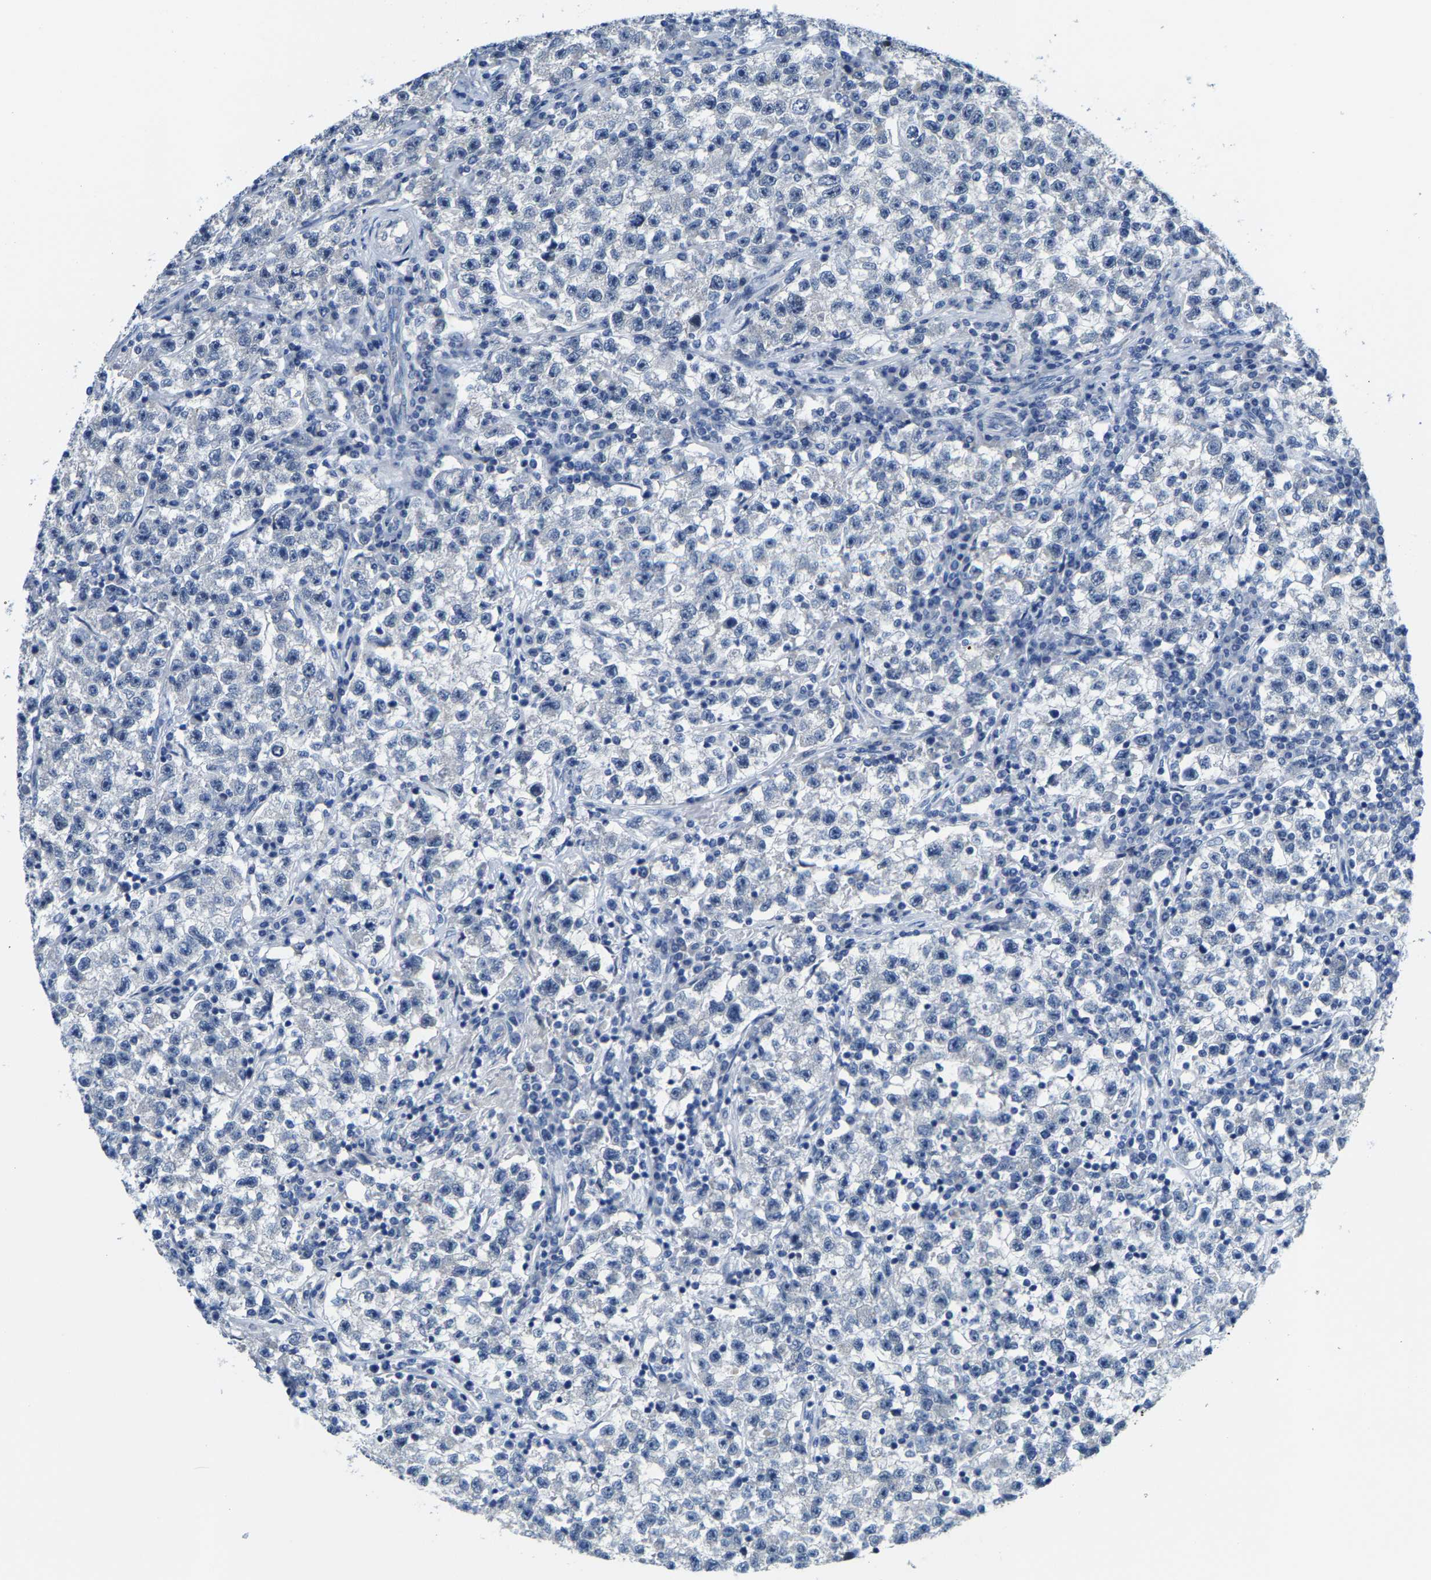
{"staining": {"intensity": "negative", "quantity": "none", "location": "none"}, "tissue": "testis cancer", "cell_type": "Tumor cells", "image_type": "cancer", "snomed": [{"axis": "morphology", "description": "Seminoma, NOS"}, {"axis": "topography", "description": "Testis"}], "caption": "High magnification brightfield microscopy of testis cancer (seminoma) stained with DAB (3,3'-diaminobenzidine) (brown) and counterstained with hematoxylin (blue): tumor cells show no significant positivity.", "gene": "KLHL1", "patient": {"sex": "male", "age": 22}}